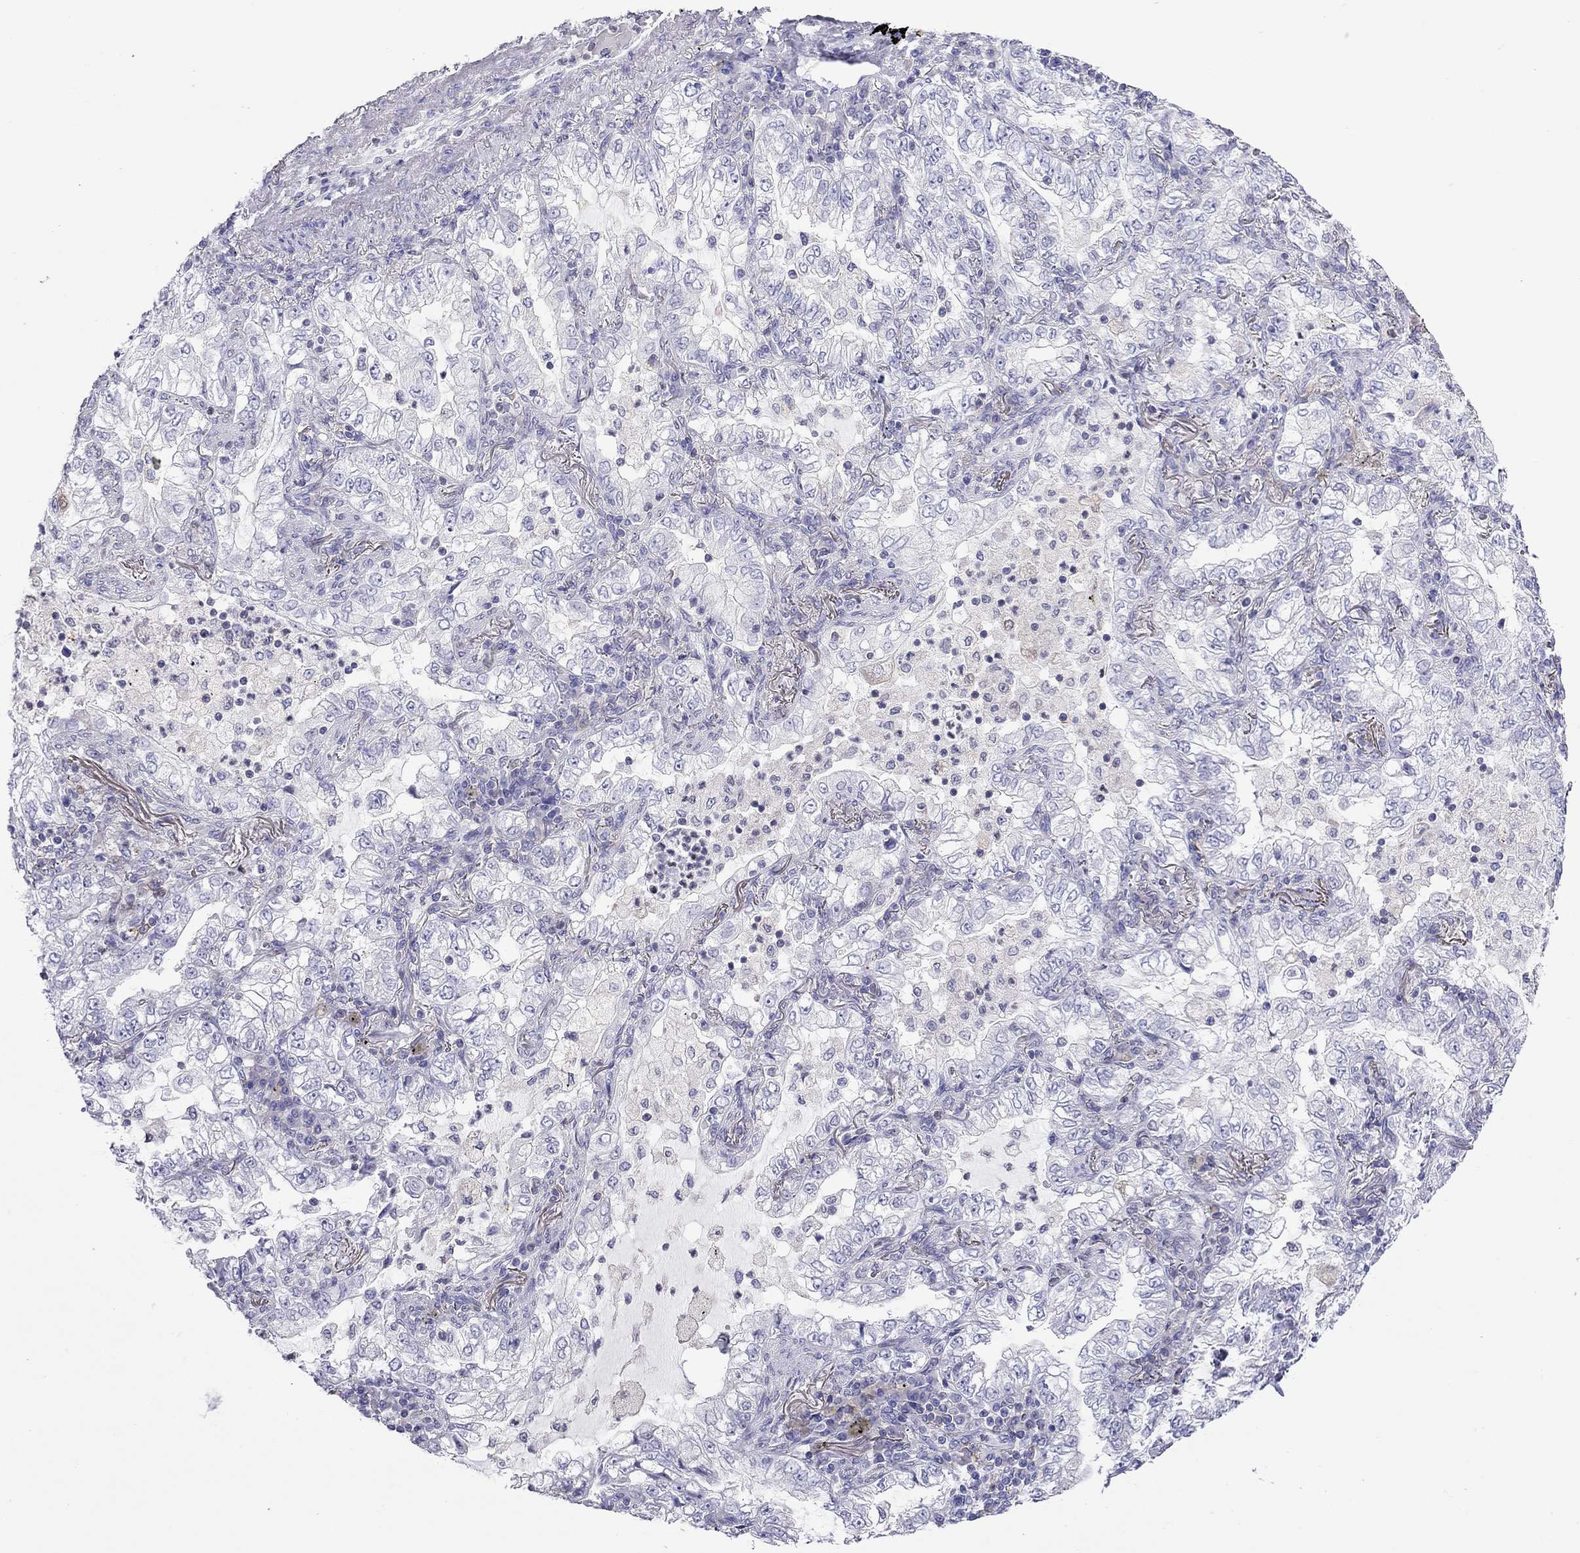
{"staining": {"intensity": "negative", "quantity": "none", "location": "none"}, "tissue": "lung cancer", "cell_type": "Tumor cells", "image_type": "cancer", "snomed": [{"axis": "morphology", "description": "Adenocarcinoma, NOS"}, {"axis": "topography", "description": "Lung"}], "caption": "This is an immunohistochemistry (IHC) micrograph of lung cancer. There is no expression in tumor cells.", "gene": "SLC46A2", "patient": {"sex": "female", "age": 73}}